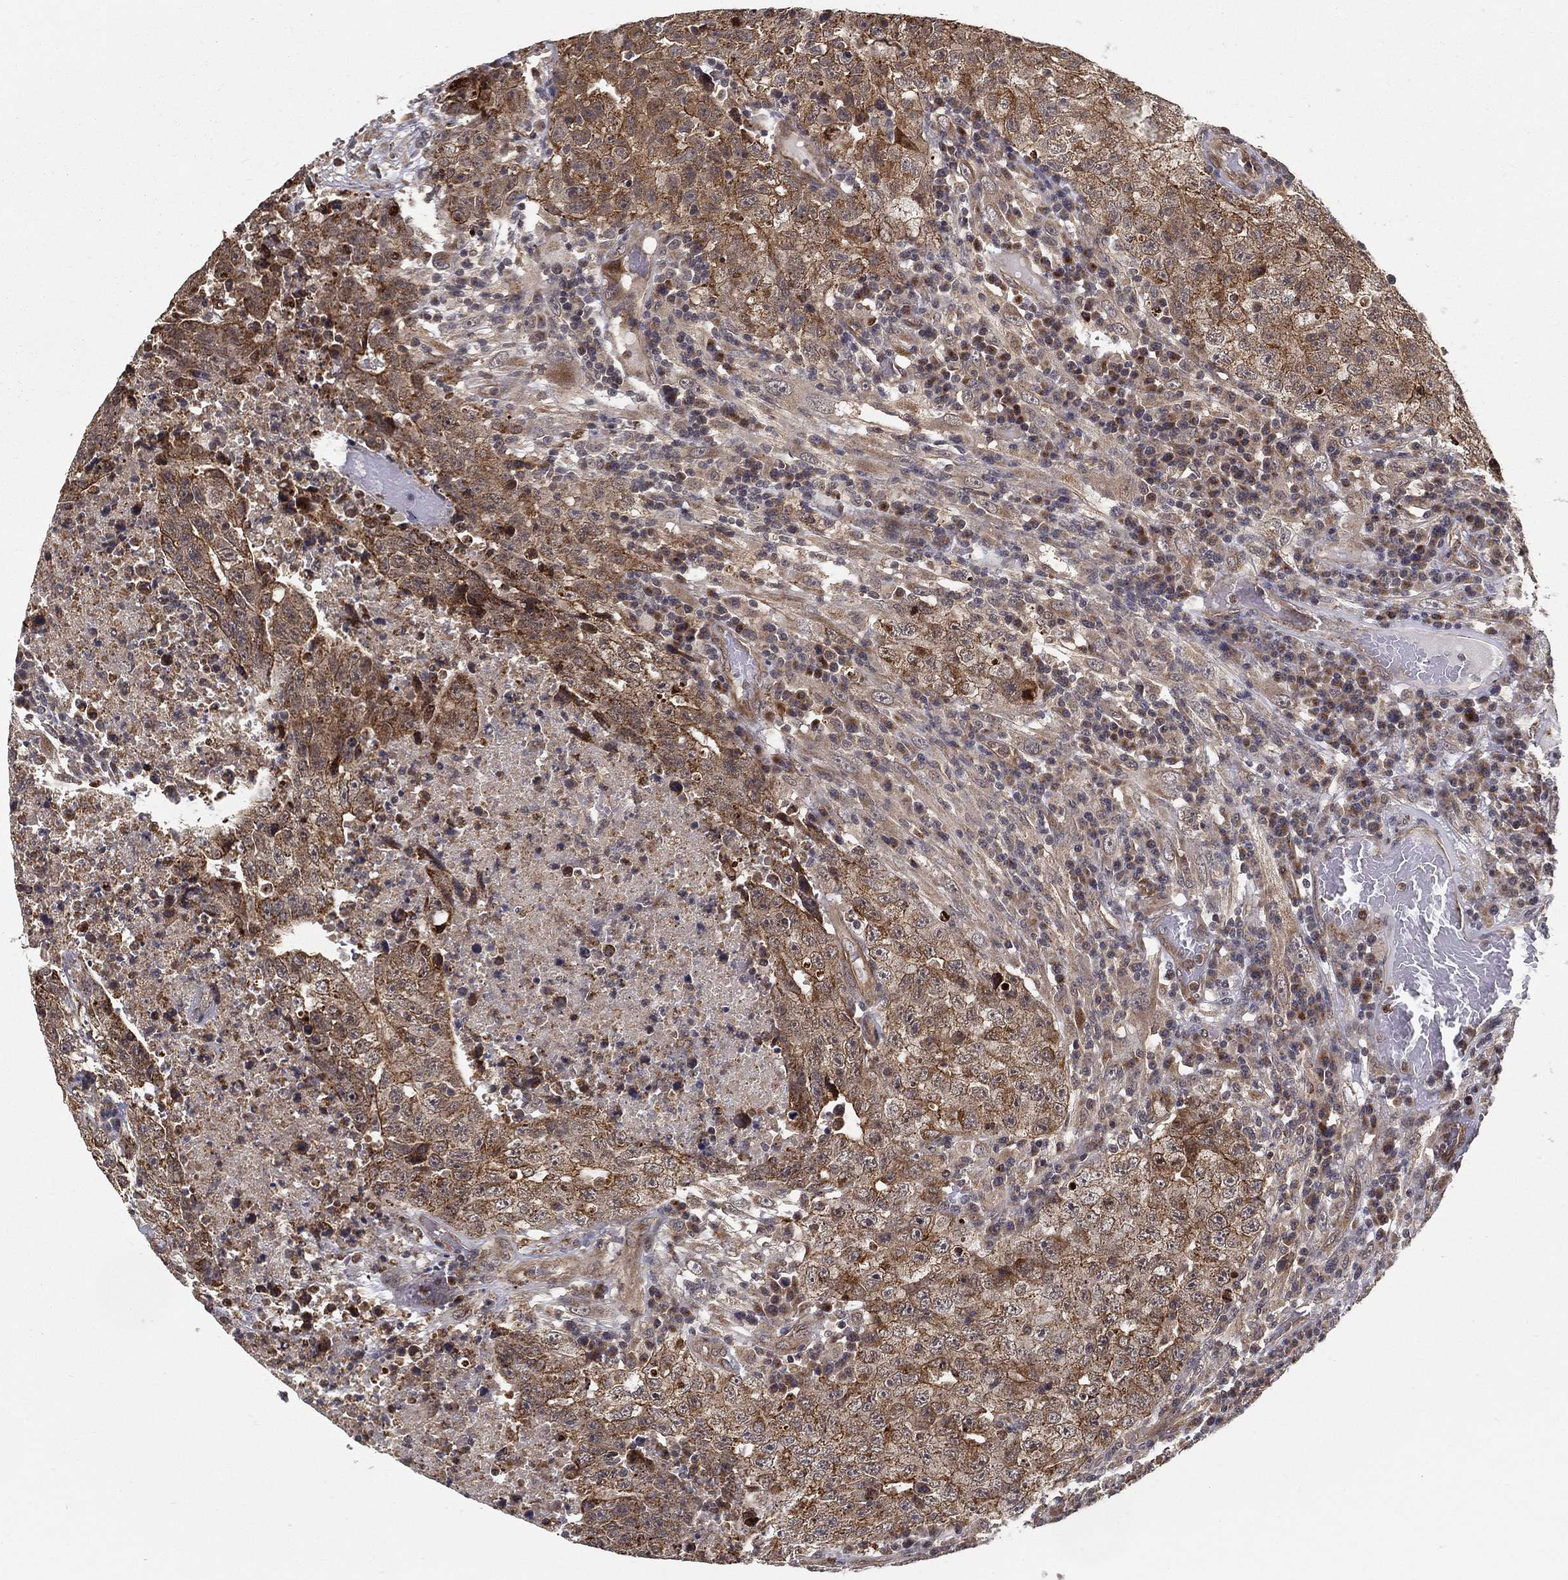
{"staining": {"intensity": "moderate", "quantity": ">75%", "location": "cytoplasmic/membranous"}, "tissue": "testis cancer", "cell_type": "Tumor cells", "image_type": "cancer", "snomed": [{"axis": "morphology", "description": "Necrosis, NOS"}, {"axis": "morphology", "description": "Carcinoma, Embryonal, NOS"}, {"axis": "topography", "description": "Testis"}], "caption": "Human testis cancer (embryonal carcinoma) stained for a protein (brown) reveals moderate cytoplasmic/membranous positive staining in about >75% of tumor cells.", "gene": "UACA", "patient": {"sex": "male", "age": 19}}